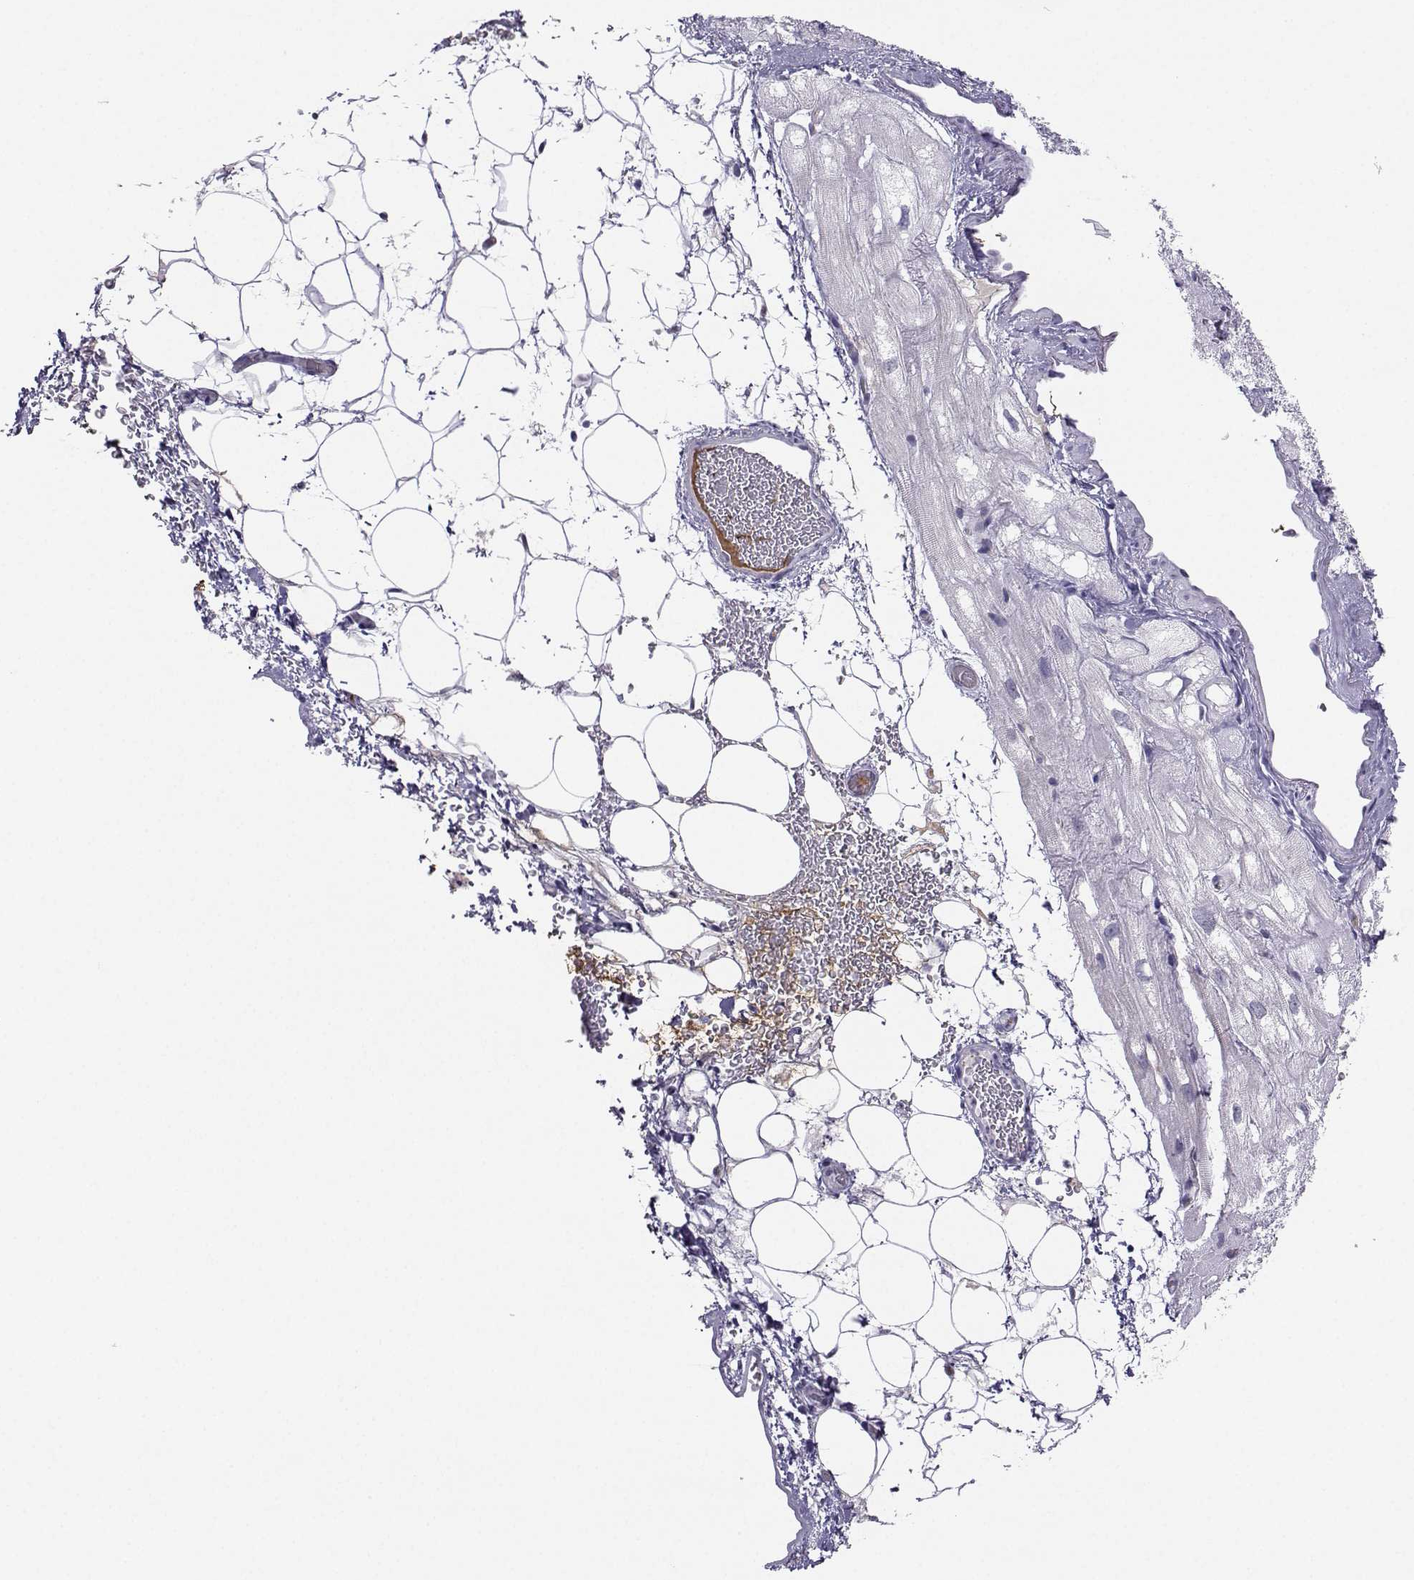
{"staining": {"intensity": "negative", "quantity": "none", "location": "none"}, "tissue": "heart muscle", "cell_type": "Cardiomyocytes", "image_type": "normal", "snomed": [{"axis": "morphology", "description": "Normal tissue, NOS"}, {"axis": "topography", "description": "Heart"}], "caption": "Immunohistochemistry (IHC) of normal heart muscle shows no positivity in cardiomyocytes.", "gene": "LHX1", "patient": {"sex": "male", "age": 61}}